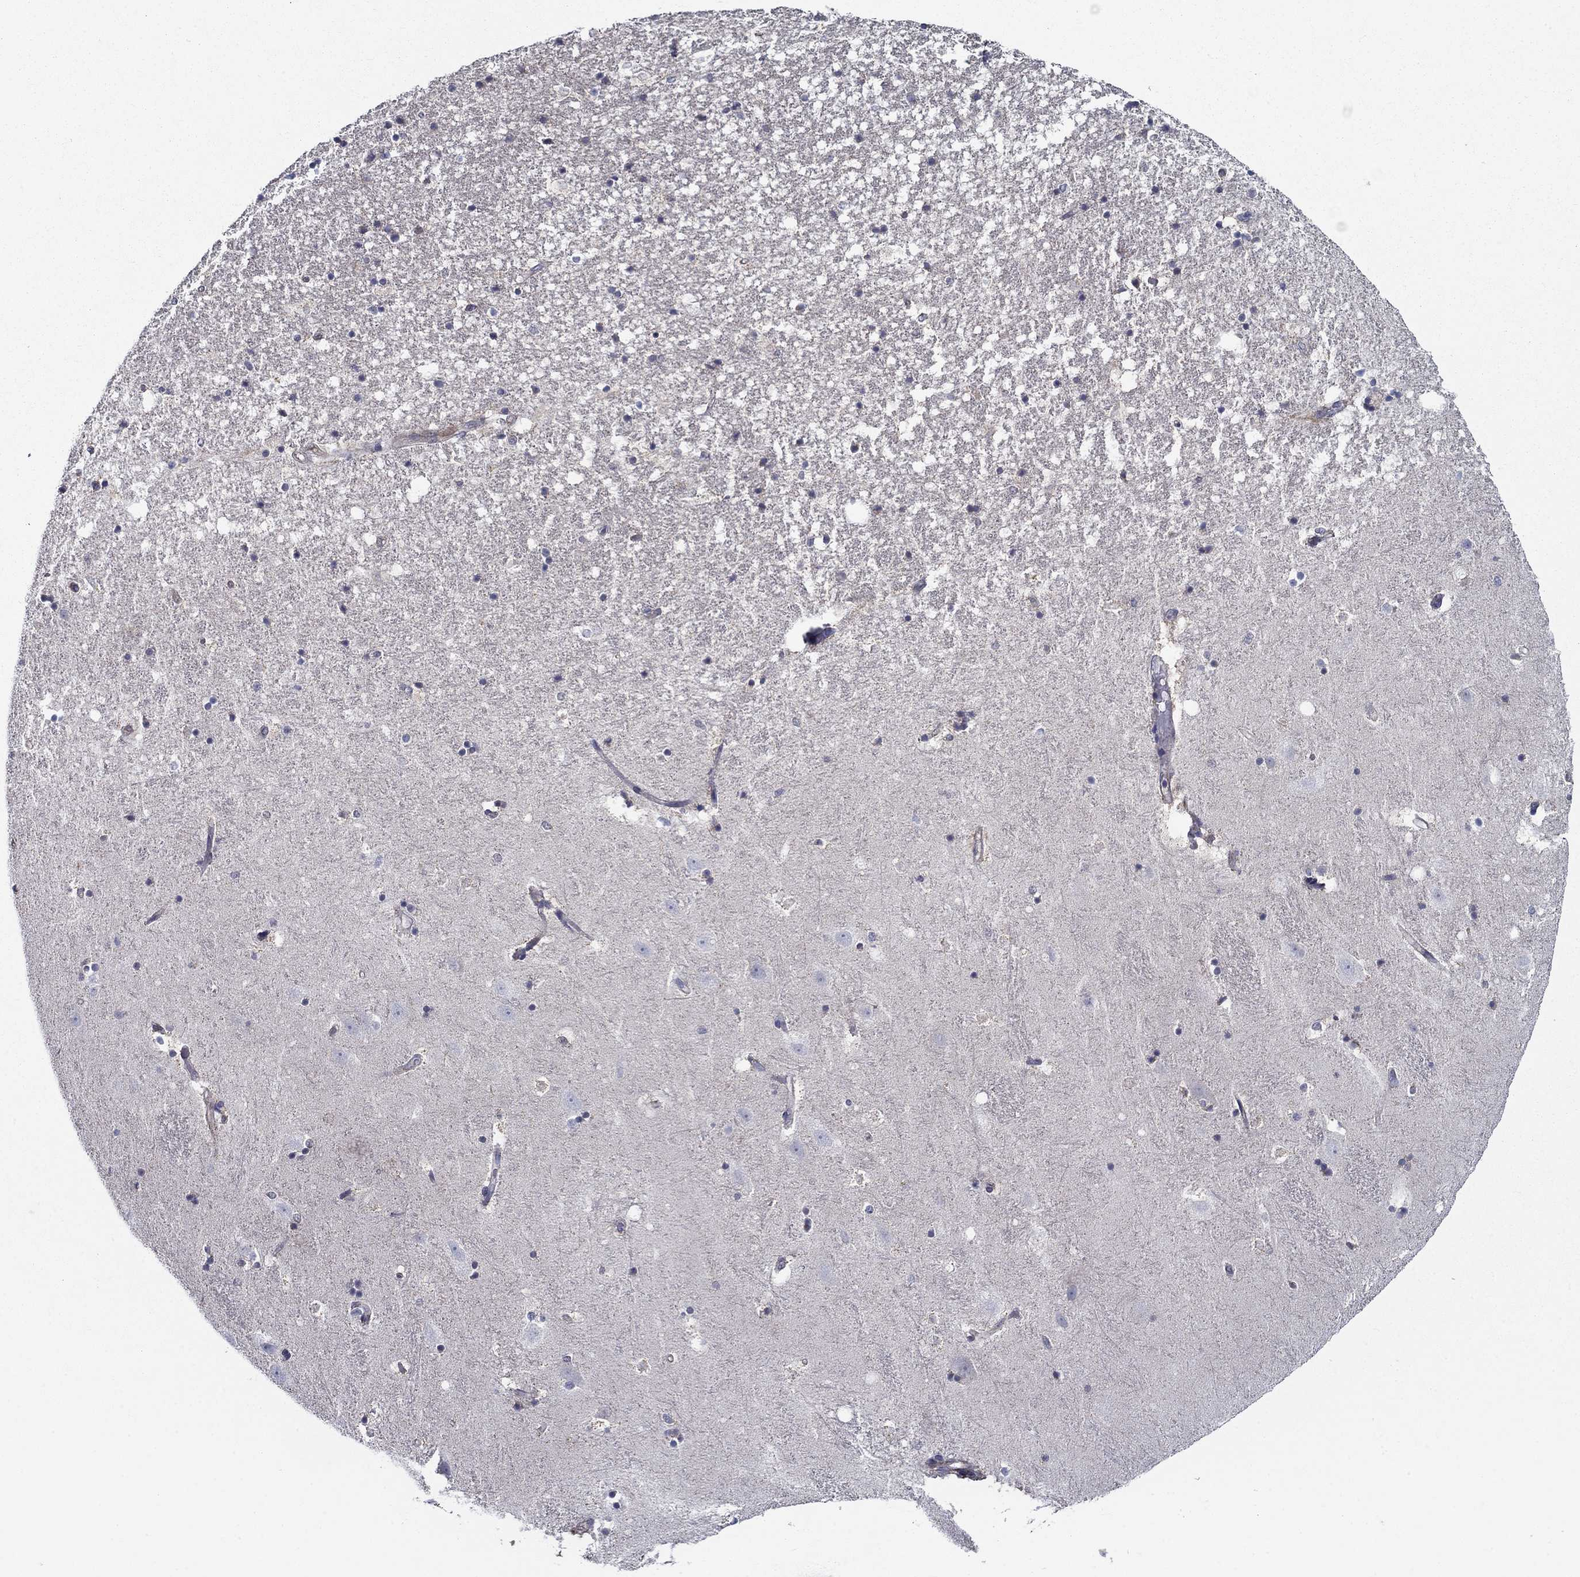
{"staining": {"intensity": "negative", "quantity": "none", "location": "none"}, "tissue": "hippocampus", "cell_type": "Glial cells", "image_type": "normal", "snomed": [{"axis": "morphology", "description": "Normal tissue, NOS"}, {"axis": "topography", "description": "Hippocampus"}], "caption": "Immunohistochemical staining of normal hippocampus displays no significant staining in glial cells.", "gene": "LACTB2", "patient": {"sex": "male", "age": 49}}